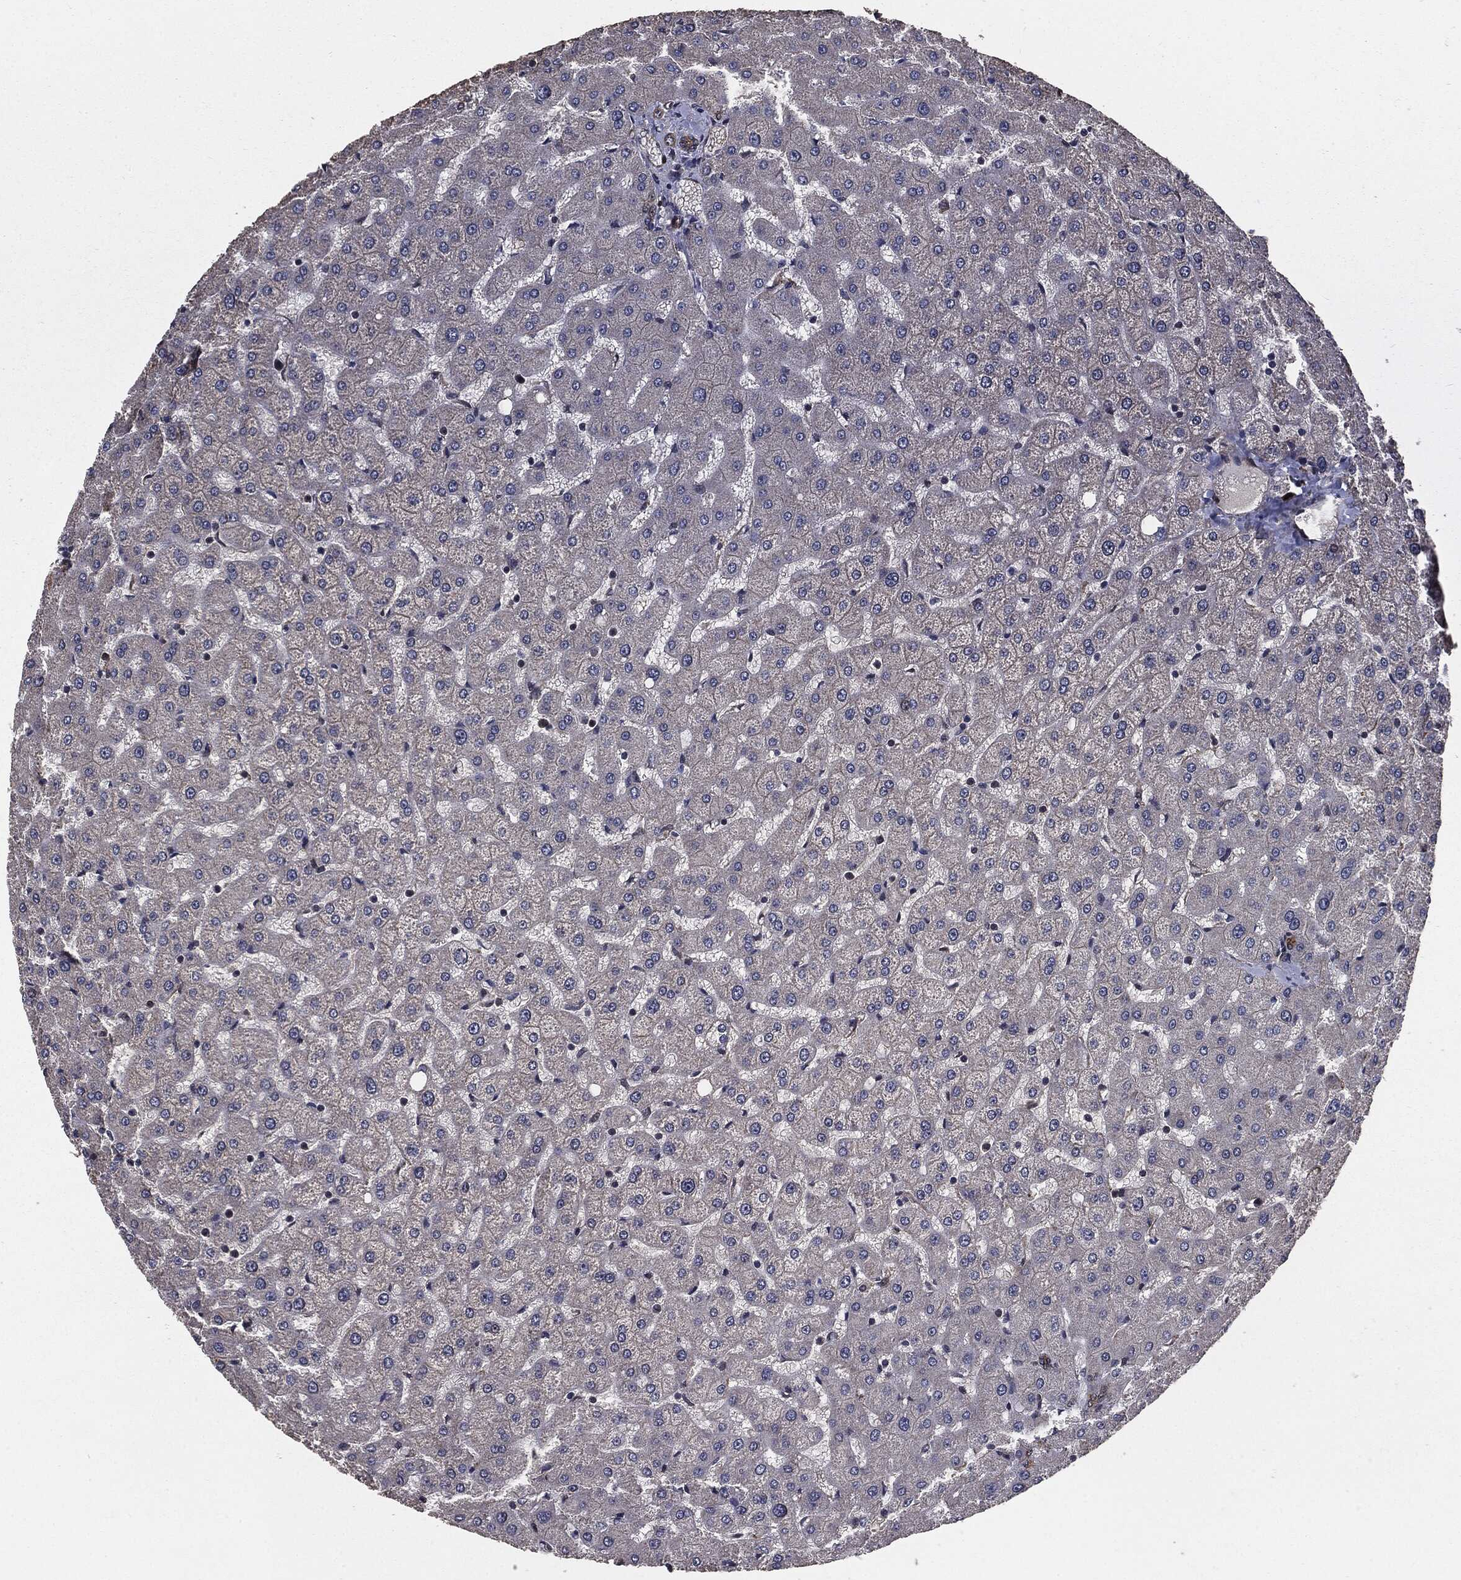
{"staining": {"intensity": "moderate", "quantity": ">75%", "location": "cytoplasmic/membranous"}, "tissue": "liver", "cell_type": "Cholangiocytes", "image_type": "normal", "snomed": [{"axis": "morphology", "description": "Normal tissue, NOS"}, {"axis": "topography", "description": "Liver"}], "caption": "Protein expression analysis of unremarkable liver displays moderate cytoplasmic/membranous staining in approximately >75% of cholangiocytes. (DAB (3,3'-diaminobenzidine) IHC with brightfield microscopy, high magnification).", "gene": "PTPA", "patient": {"sex": "female", "age": 50}}